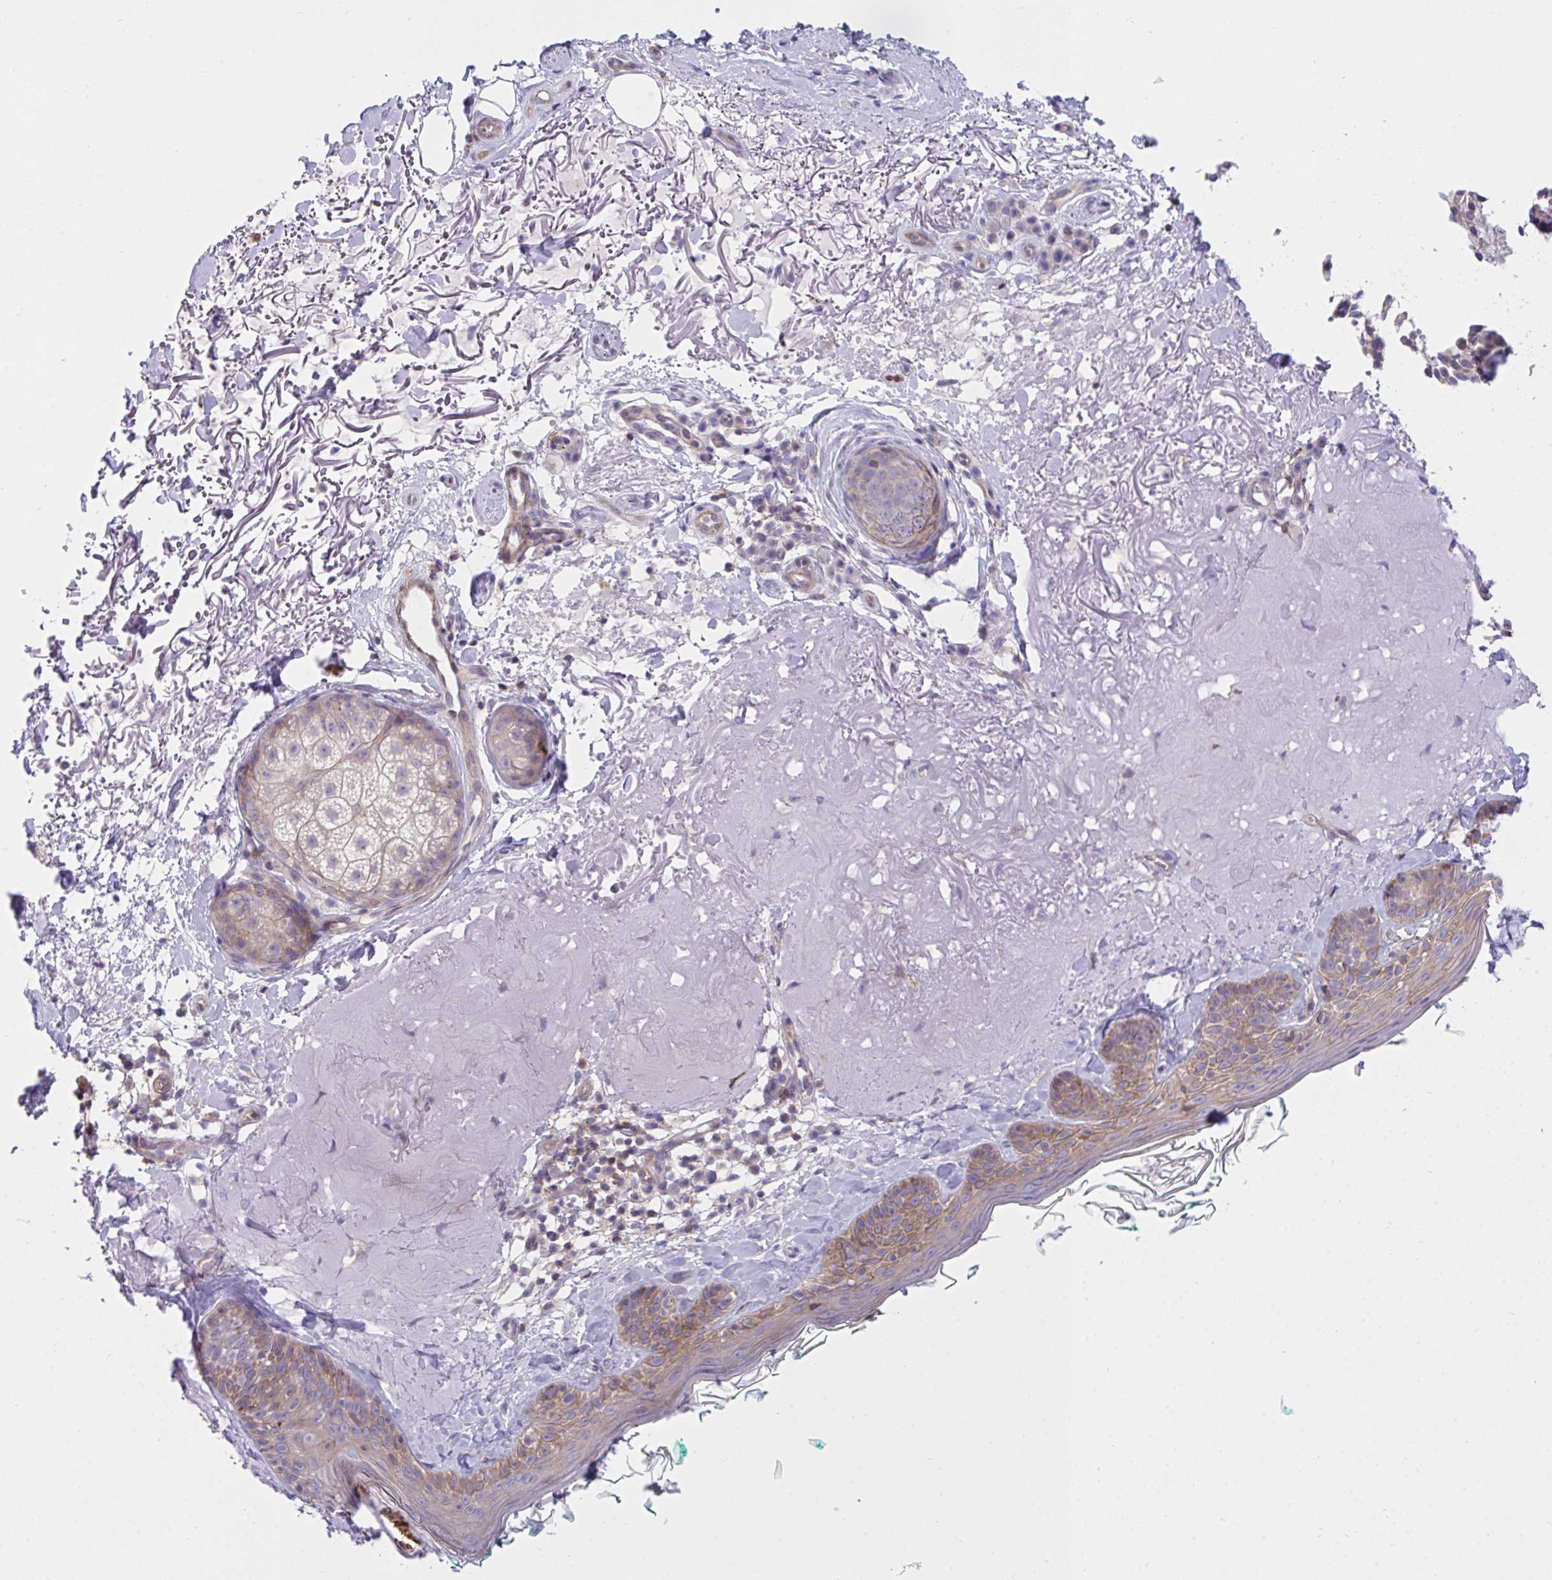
{"staining": {"intensity": "negative", "quantity": "none", "location": "none"}, "tissue": "skin", "cell_type": "Fibroblasts", "image_type": "normal", "snomed": [{"axis": "morphology", "description": "Normal tissue, NOS"}, {"axis": "topography", "description": "Skin"}], "caption": "This is a photomicrograph of immunohistochemistry (IHC) staining of normal skin, which shows no expression in fibroblasts. The staining was performed using DAB (3,3'-diaminobenzidine) to visualize the protein expression in brown, while the nuclei were stained in blue with hematoxylin (Magnification: 20x).", "gene": "PPIH", "patient": {"sex": "male", "age": 73}}